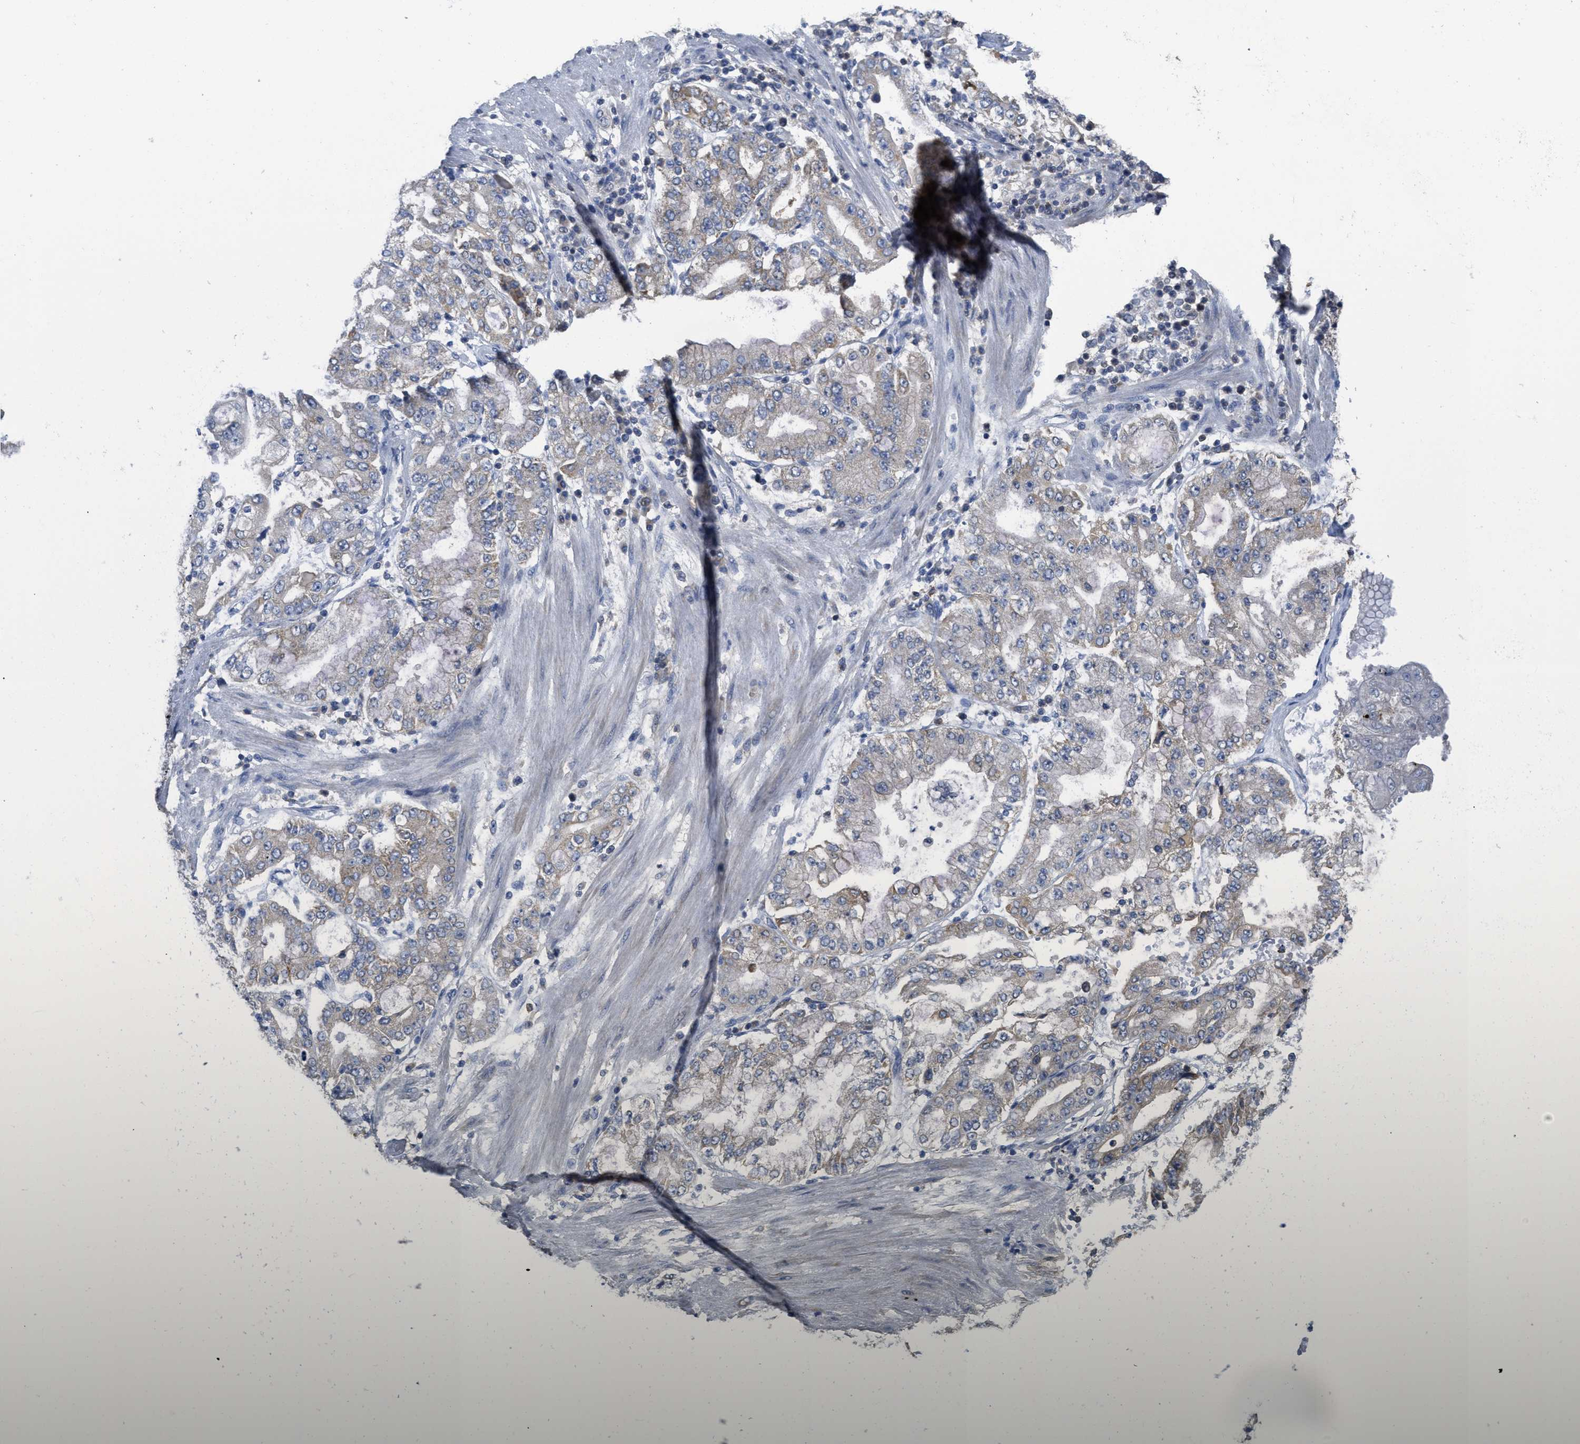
{"staining": {"intensity": "moderate", "quantity": "<25%", "location": "cytoplasmic/membranous"}, "tissue": "stomach cancer", "cell_type": "Tumor cells", "image_type": "cancer", "snomed": [{"axis": "morphology", "description": "Adenocarcinoma, NOS"}, {"axis": "topography", "description": "Stomach"}], "caption": "The image displays a brown stain indicating the presence of a protein in the cytoplasmic/membranous of tumor cells in stomach cancer.", "gene": "SFXN2", "patient": {"sex": "male", "age": 76}}